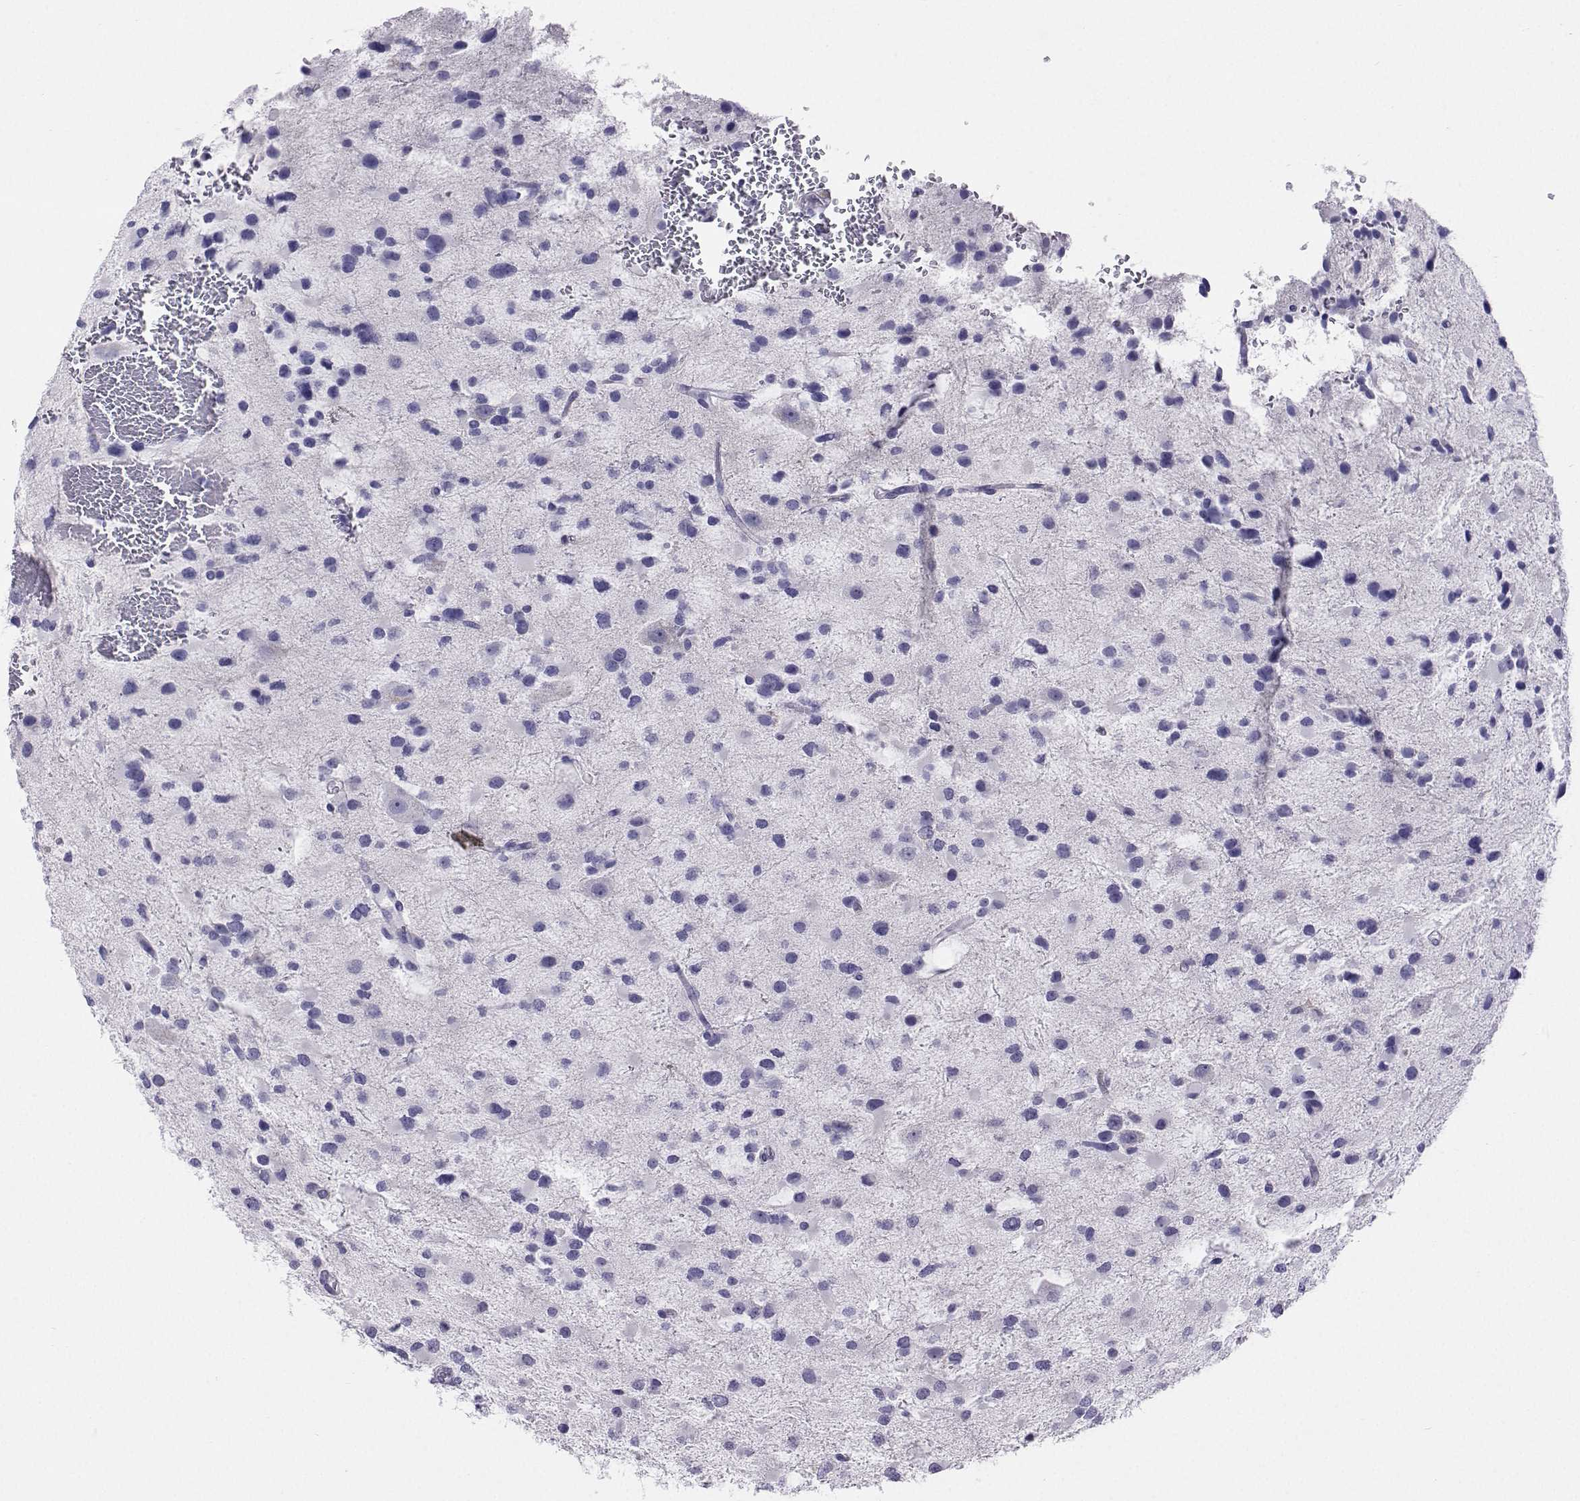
{"staining": {"intensity": "negative", "quantity": "none", "location": "none"}, "tissue": "glioma", "cell_type": "Tumor cells", "image_type": "cancer", "snomed": [{"axis": "morphology", "description": "Glioma, malignant, Low grade"}, {"axis": "topography", "description": "Brain"}], "caption": "Glioma was stained to show a protein in brown. There is no significant expression in tumor cells.", "gene": "PLIN4", "patient": {"sex": "female", "age": 32}}